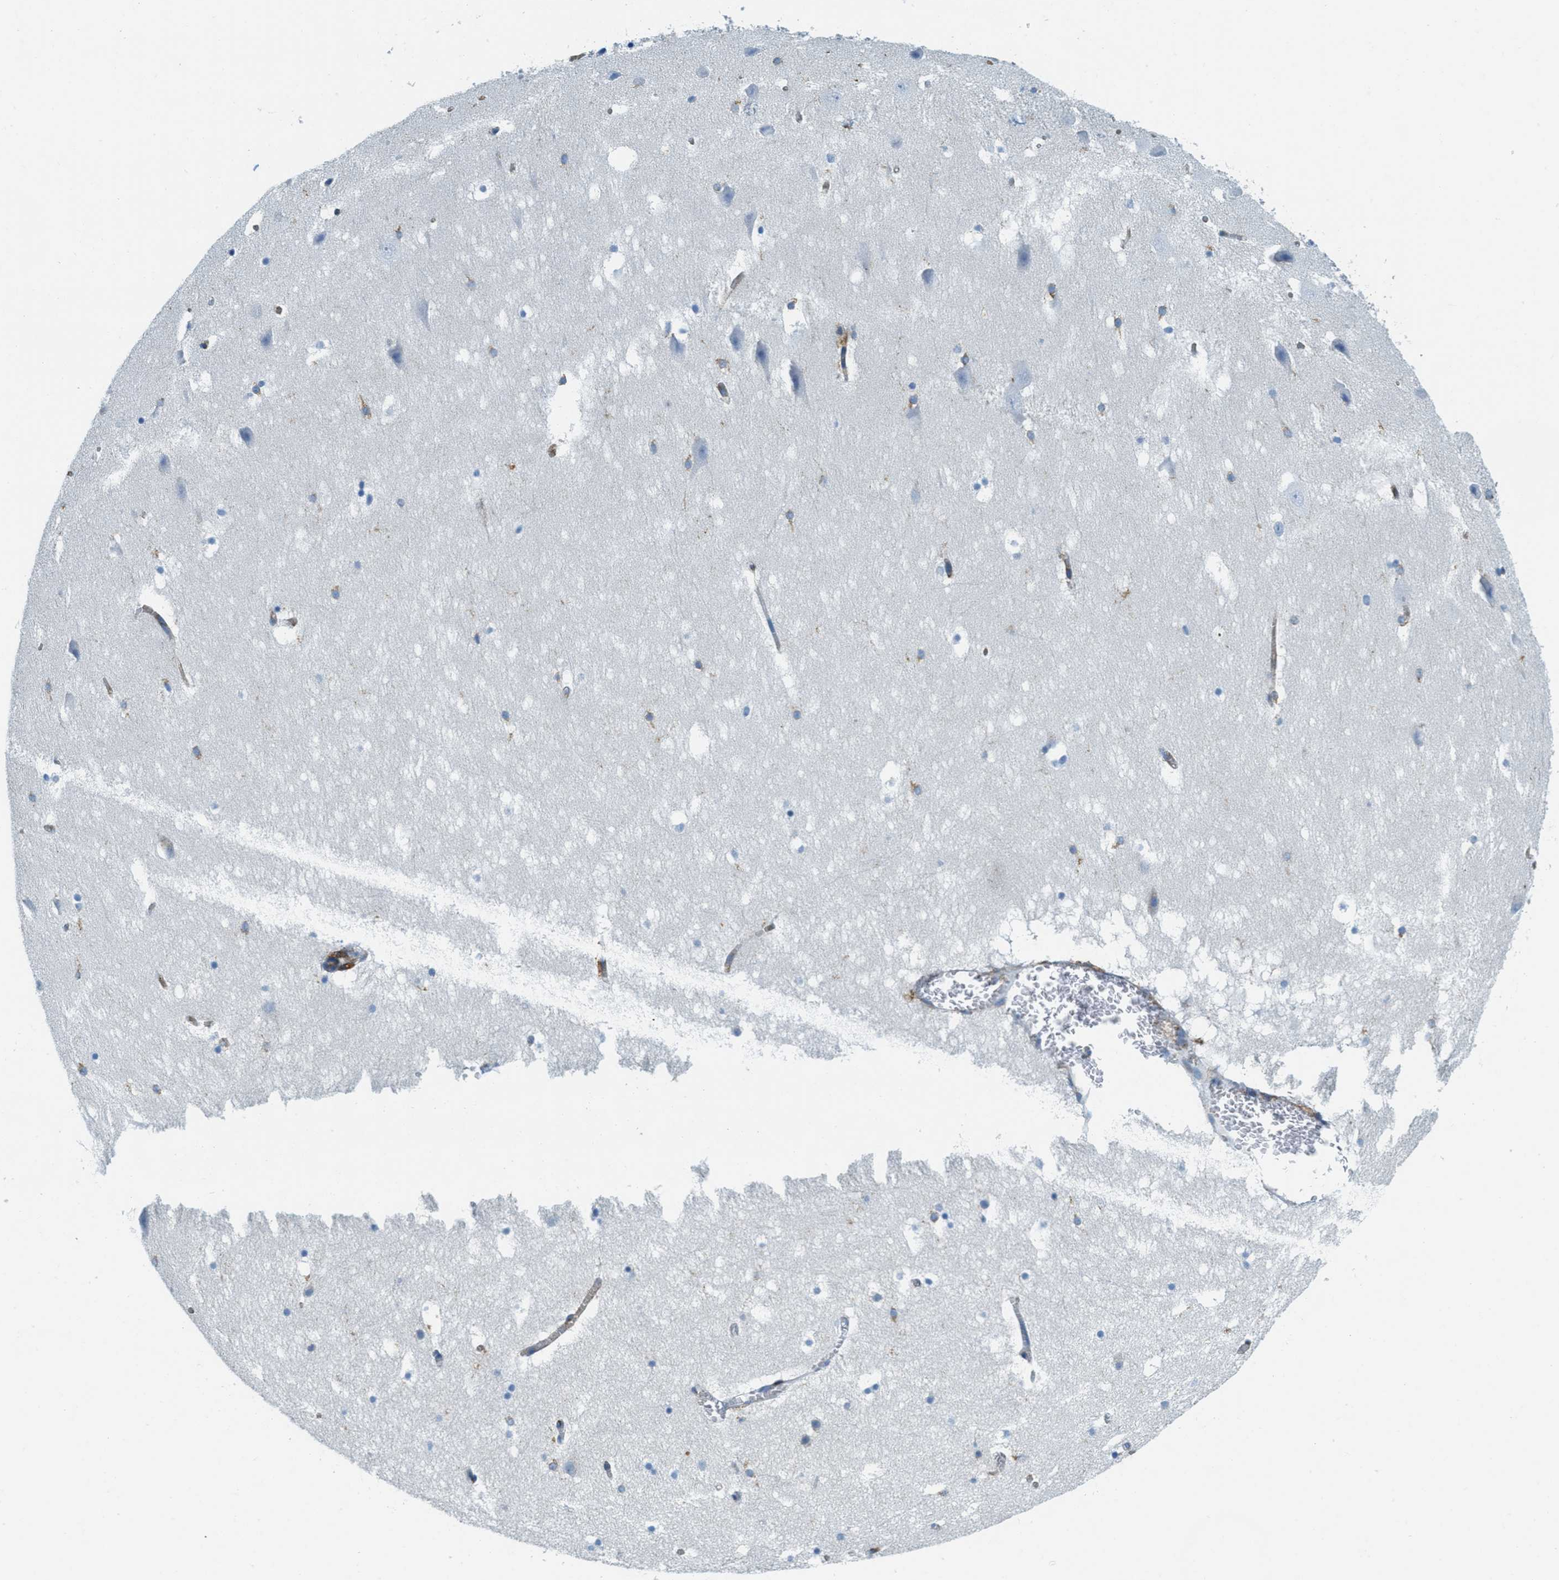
{"staining": {"intensity": "moderate", "quantity": "<25%", "location": "cytoplasmic/membranous"}, "tissue": "hippocampus", "cell_type": "Glial cells", "image_type": "normal", "snomed": [{"axis": "morphology", "description": "Normal tissue, NOS"}, {"axis": "topography", "description": "Hippocampus"}], "caption": "Hippocampus stained for a protein (brown) demonstrates moderate cytoplasmic/membranous positive staining in about <25% of glial cells.", "gene": "AP2B1", "patient": {"sex": "male", "age": 45}}